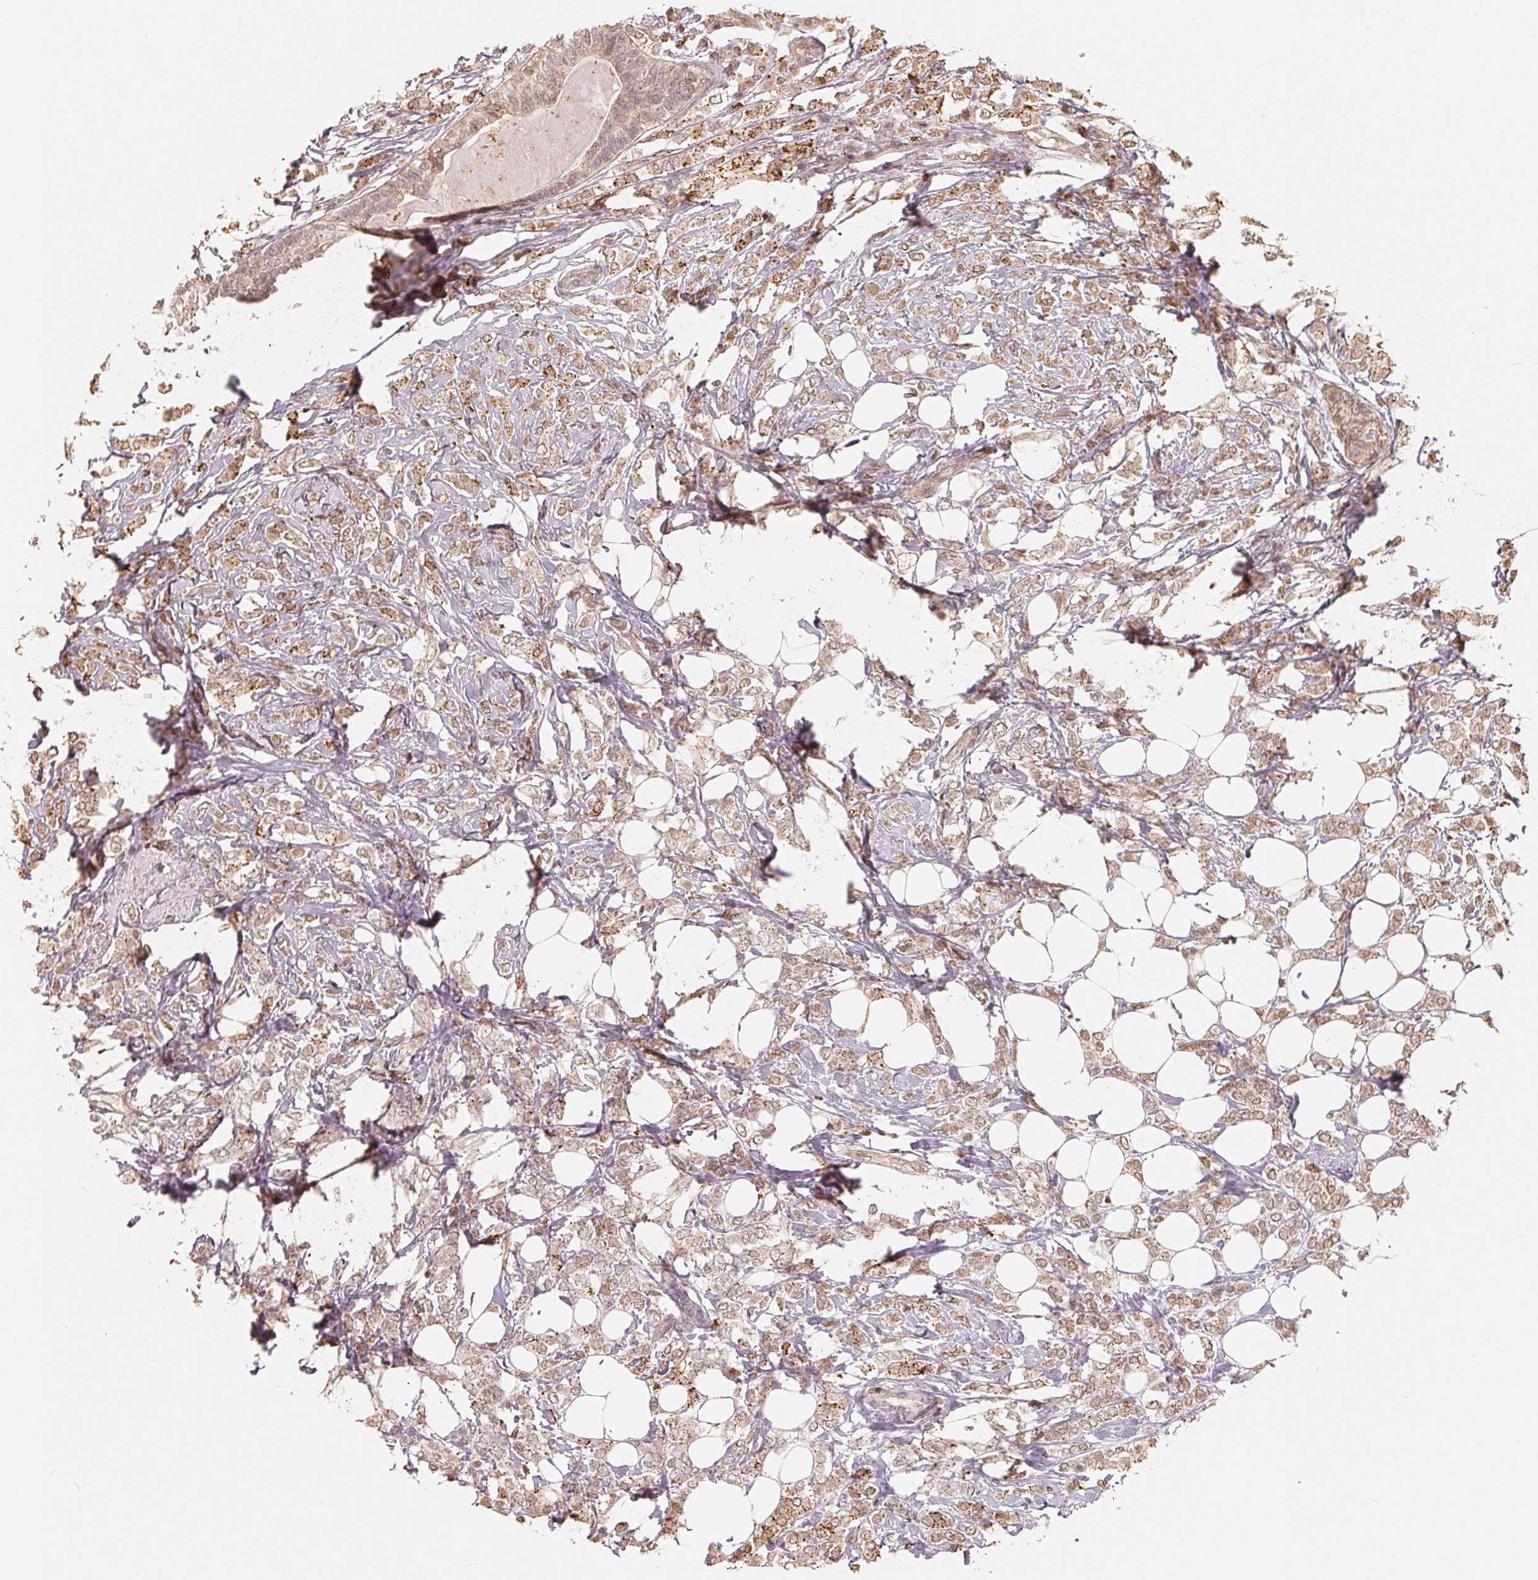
{"staining": {"intensity": "weak", "quantity": ">75%", "location": "cytoplasmic/membranous,nuclear"}, "tissue": "breast cancer", "cell_type": "Tumor cells", "image_type": "cancer", "snomed": [{"axis": "morphology", "description": "Lobular carcinoma"}, {"axis": "topography", "description": "Breast"}], "caption": "Immunohistochemical staining of breast cancer exhibits low levels of weak cytoplasmic/membranous and nuclear protein expression in about >75% of tumor cells.", "gene": "GUSB", "patient": {"sex": "female", "age": 49}}